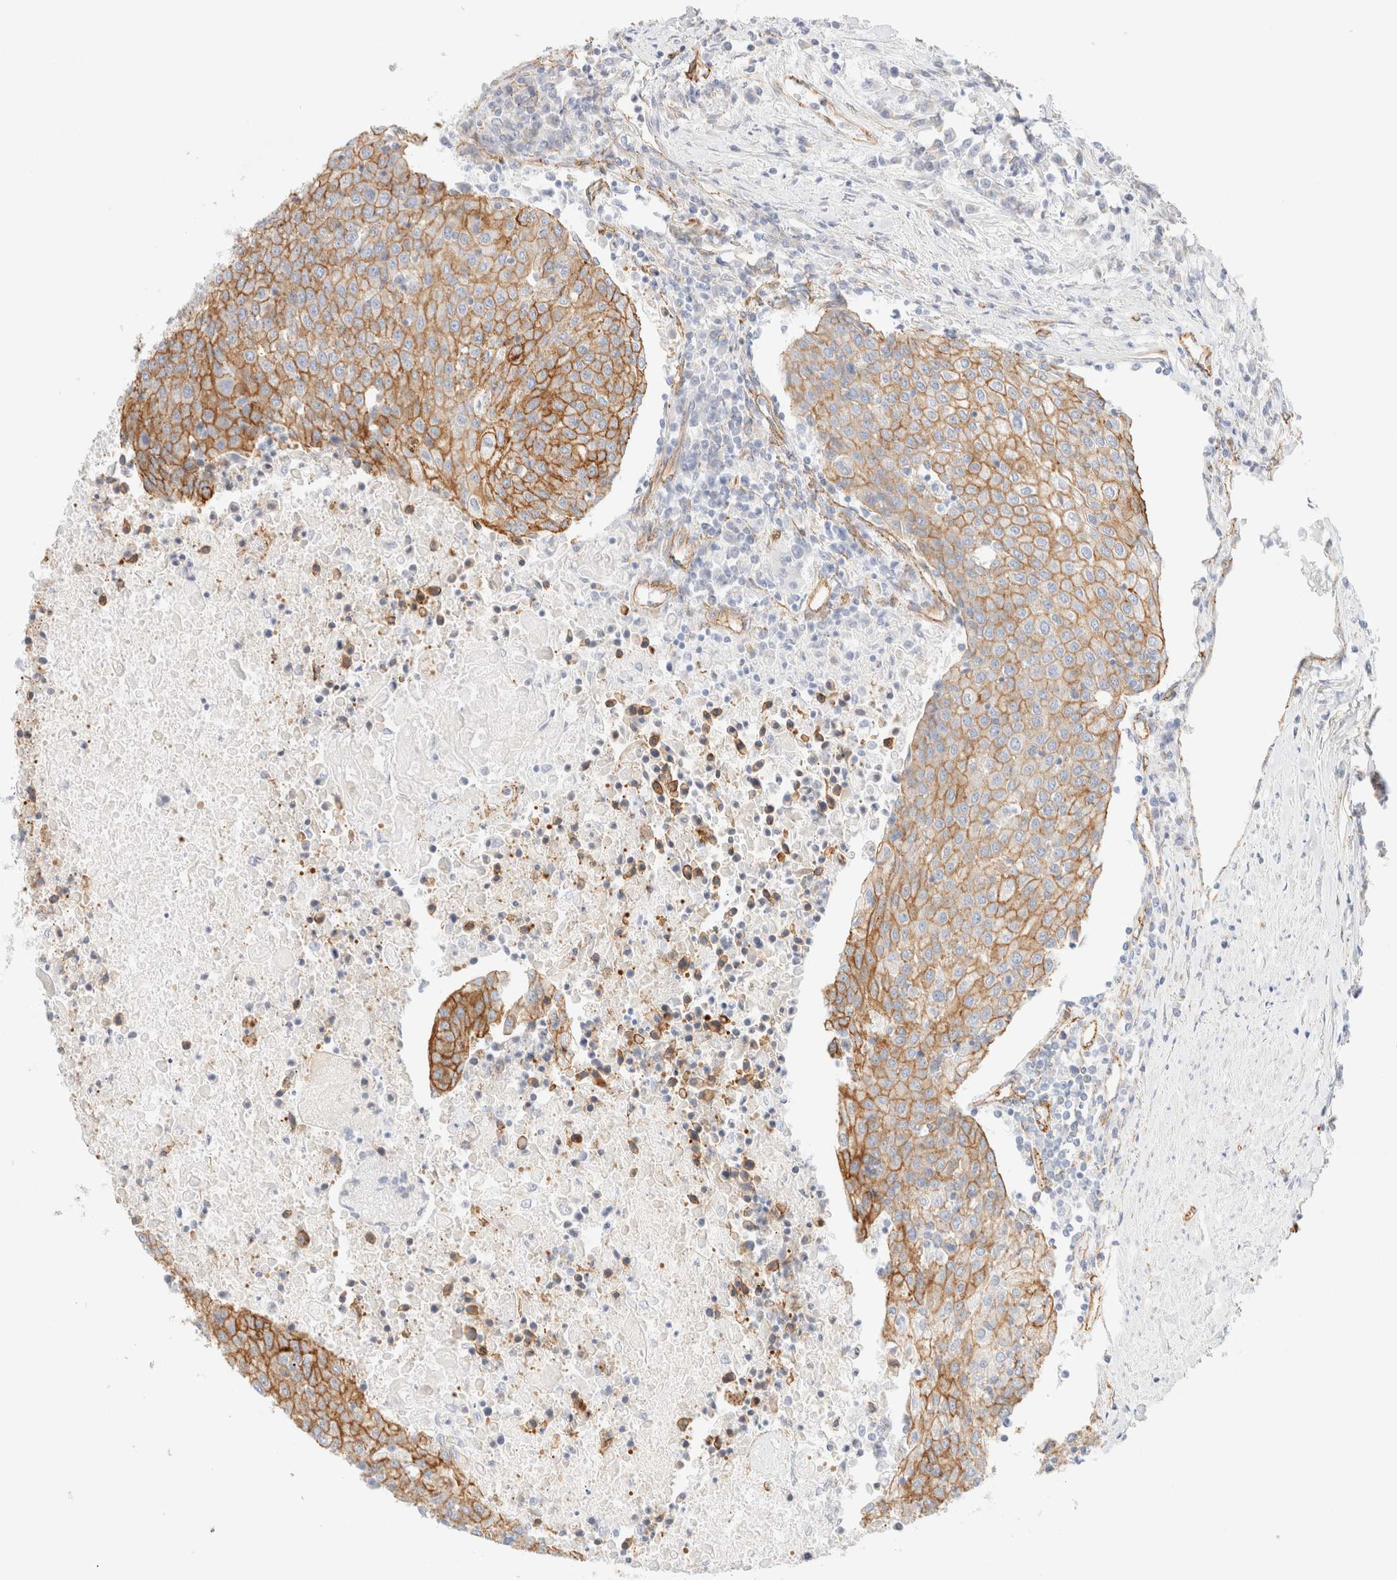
{"staining": {"intensity": "moderate", "quantity": ">75%", "location": "cytoplasmic/membranous"}, "tissue": "urothelial cancer", "cell_type": "Tumor cells", "image_type": "cancer", "snomed": [{"axis": "morphology", "description": "Urothelial carcinoma, High grade"}, {"axis": "topography", "description": "Urinary bladder"}], "caption": "A medium amount of moderate cytoplasmic/membranous positivity is seen in approximately >75% of tumor cells in urothelial cancer tissue.", "gene": "CYB5R4", "patient": {"sex": "female", "age": 85}}